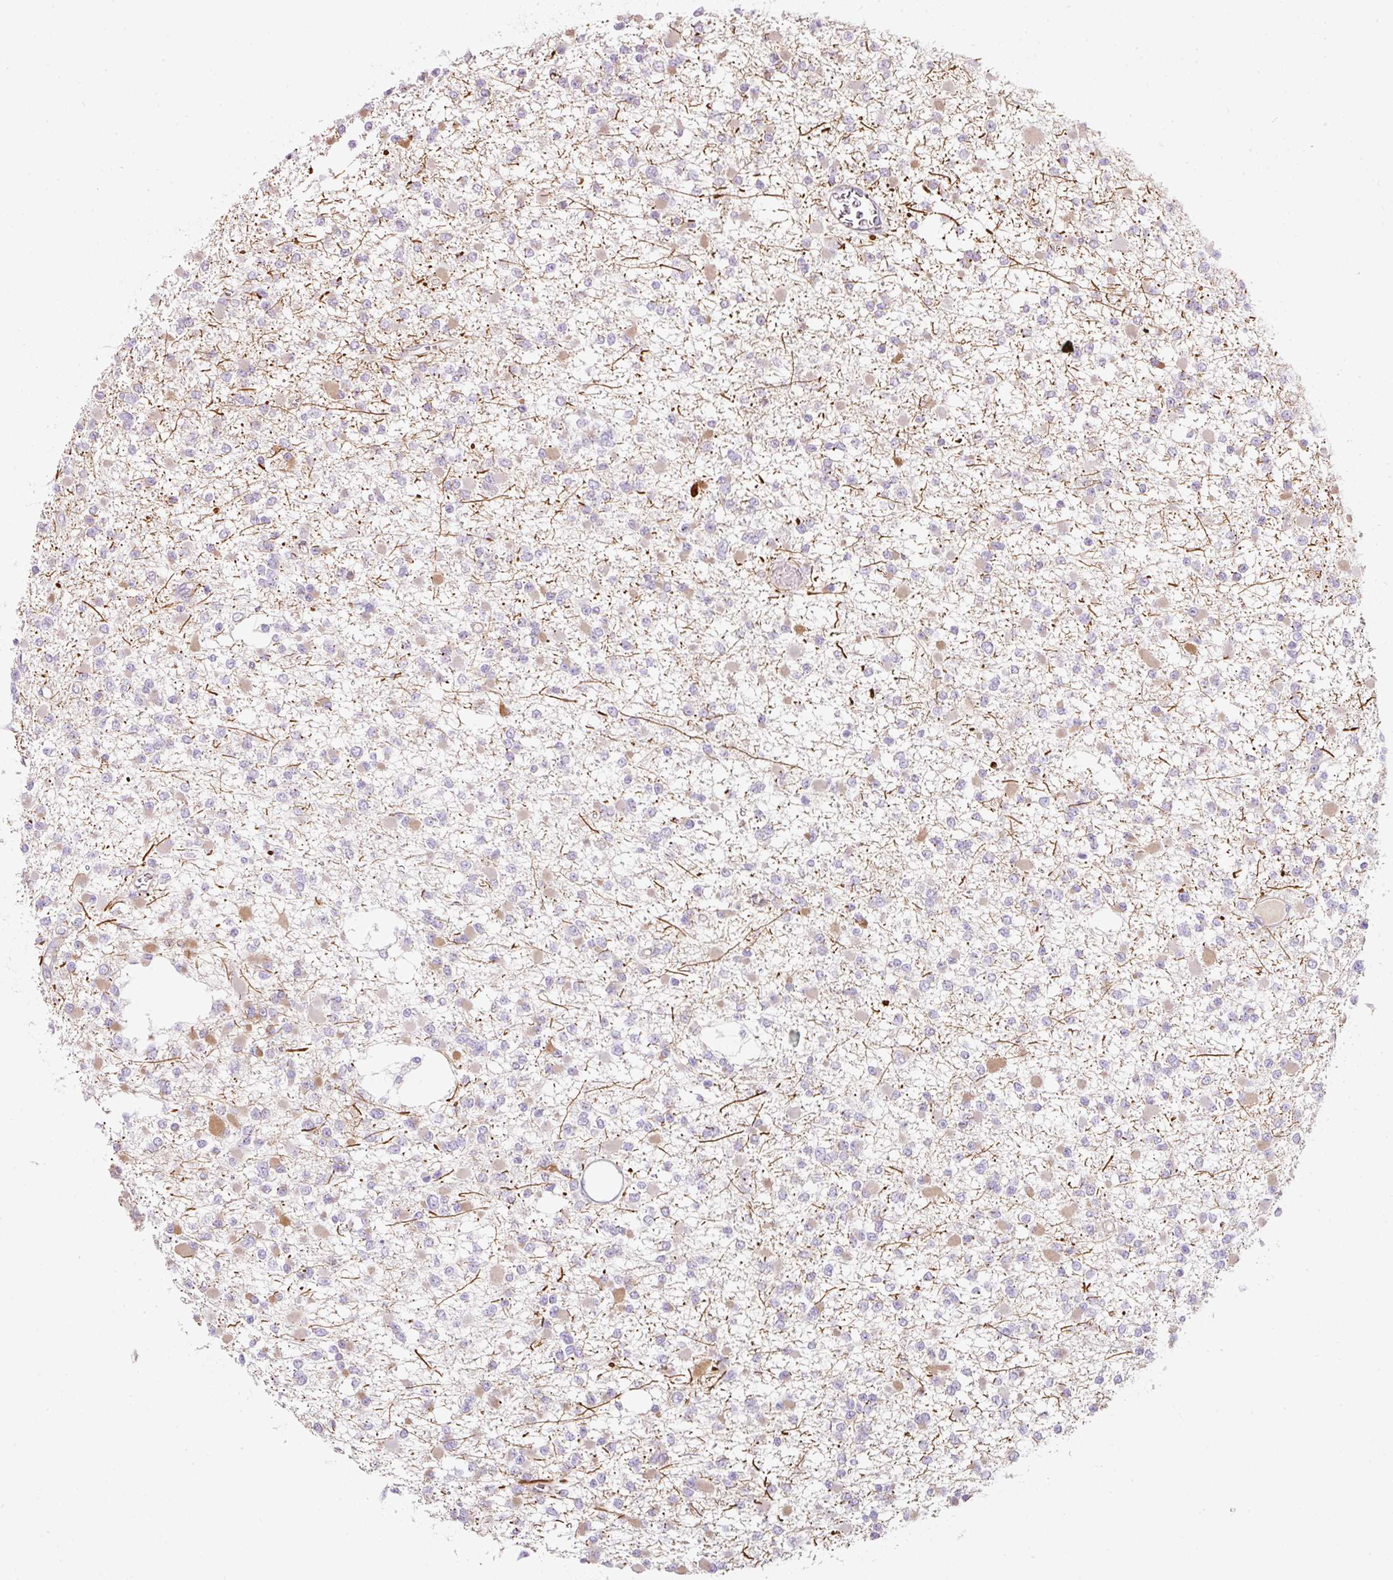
{"staining": {"intensity": "moderate", "quantity": "<25%", "location": "cytoplasmic/membranous"}, "tissue": "glioma", "cell_type": "Tumor cells", "image_type": "cancer", "snomed": [{"axis": "morphology", "description": "Glioma, malignant, Low grade"}, {"axis": "topography", "description": "Brain"}], "caption": "Protein analysis of glioma tissue demonstrates moderate cytoplasmic/membranous expression in about <25% of tumor cells.", "gene": "NBPF11", "patient": {"sex": "female", "age": 22}}